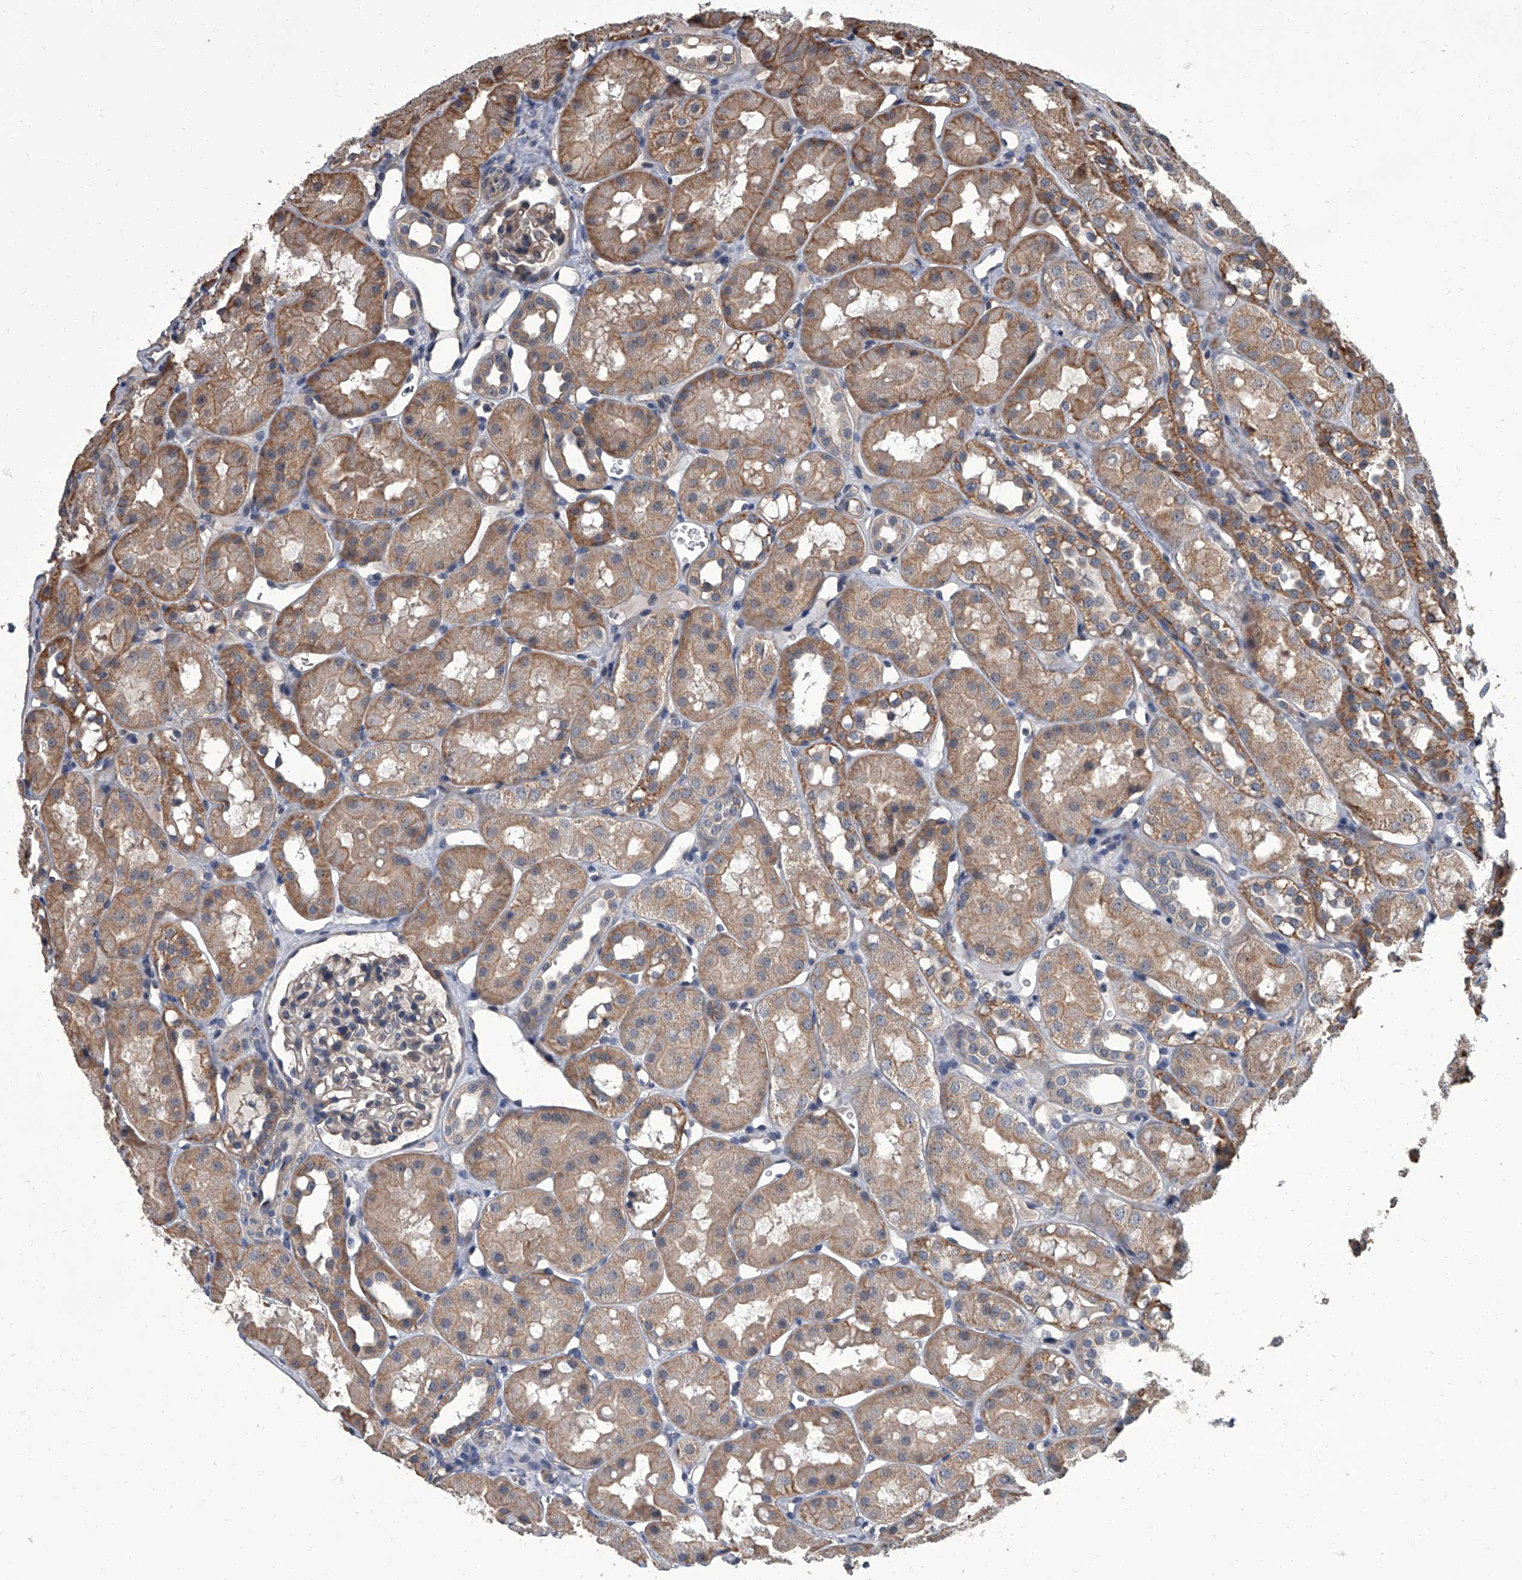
{"staining": {"intensity": "weak", "quantity": "25%-75%", "location": "cytoplasmic/membranous"}, "tissue": "kidney", "cell_type": "Cells in glomeruli", "image_type": "normal", "snomed": [{"axis": "morphology", "description": "Normal tissue, NOS"}, {"axis": "topography", "description": "Kidney"}], "caption": "Cells in glomeruli reveal low levels of weak cytoplasmic/membranous expression in approximately 25%-75% of cells in normal kidney.", "gene": "SIRT4", "patient": {"sex": "male", "age": 16}}